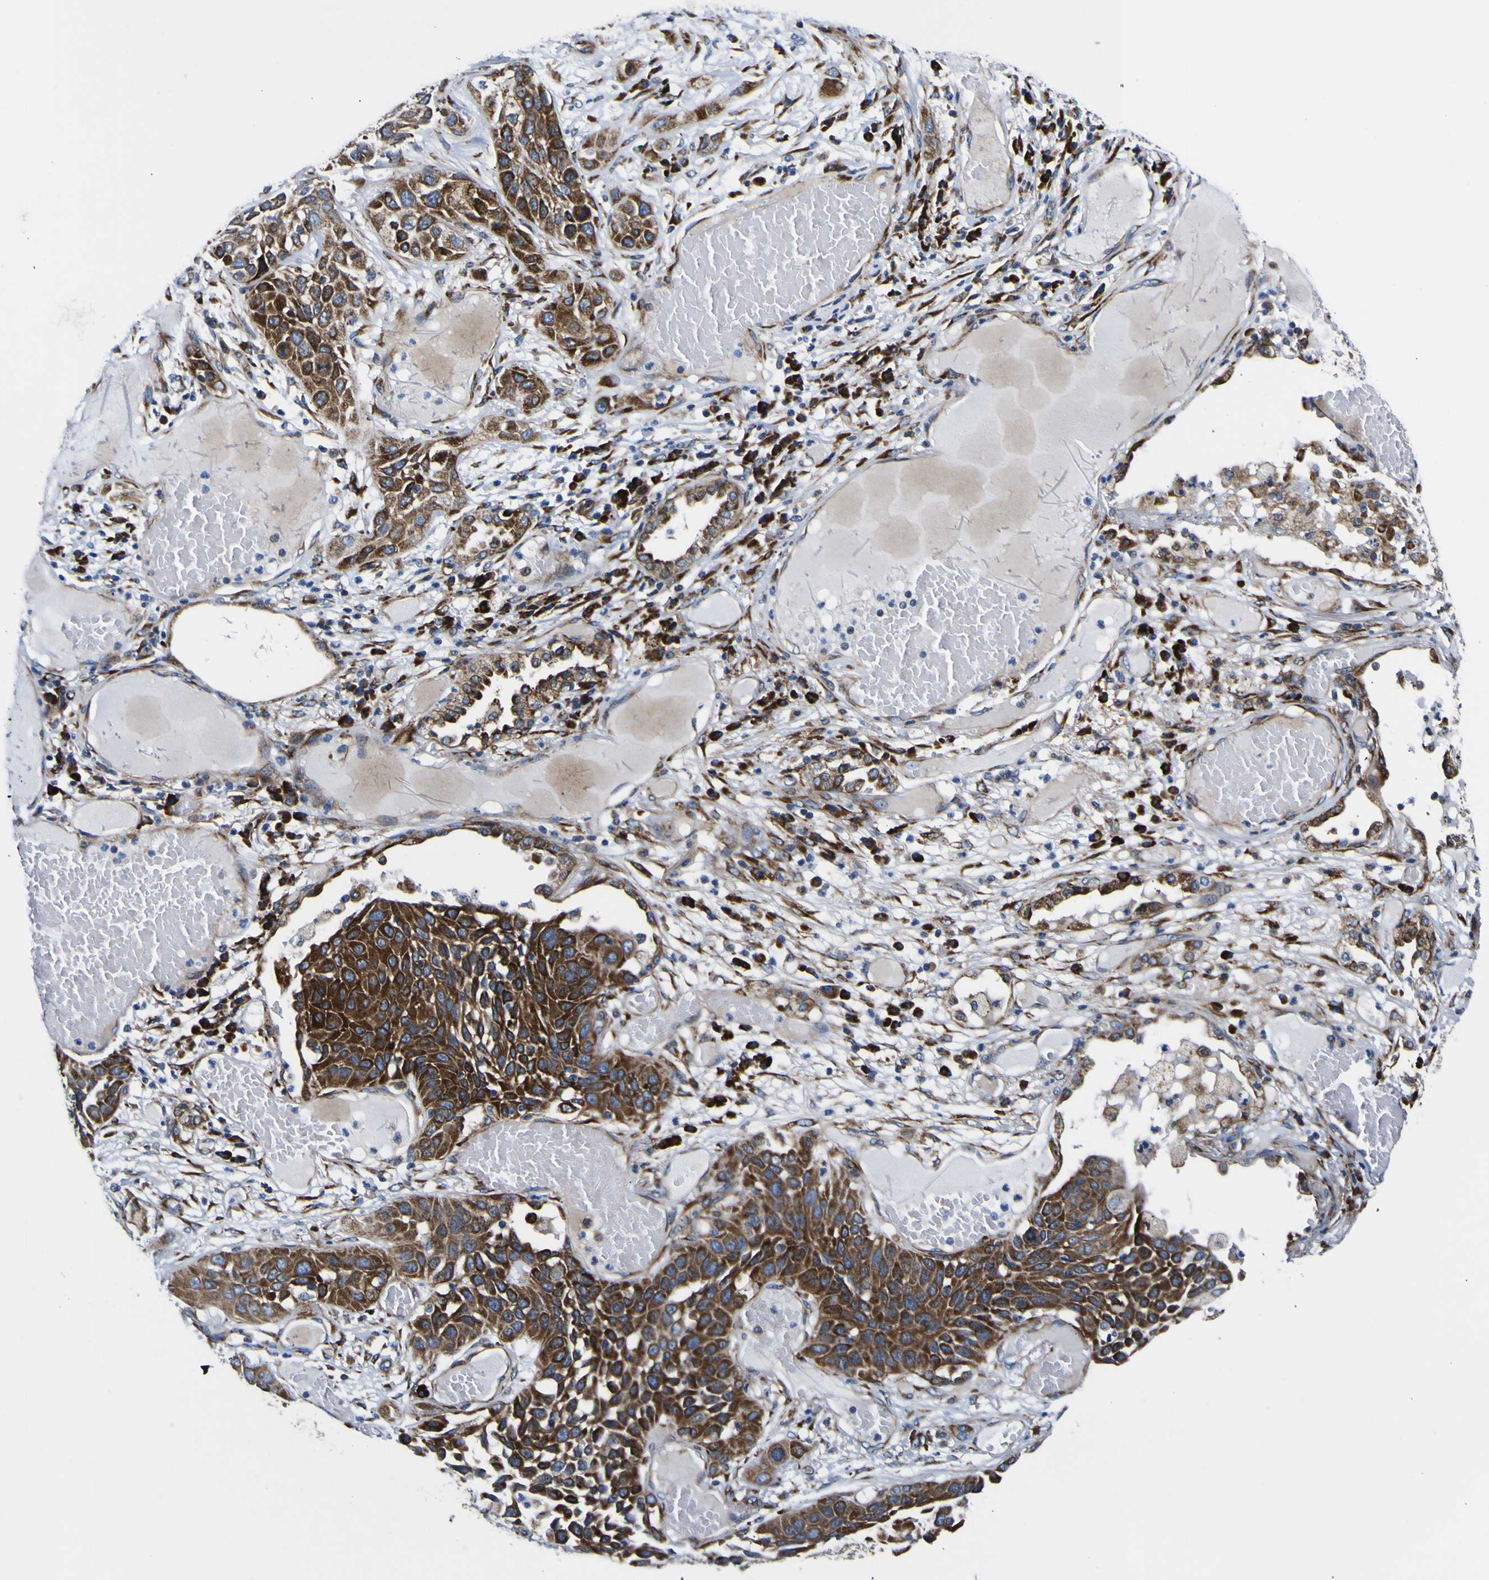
{"staining": {"intensity": "strong", "quantity": ">75%", "location": "cytoplasmic/membranous"}, "tissue": "lung cancer", "cell_type": "Tumor cells", "image_type": "cancer", "snomed": [{"axis": "morphology", "description": "Squamous cell carcinoma, NOS"}, {"axis": "topography", "description": "Lung"}], "caption": "Lung cancer (squamous cell carcinoma) stained with a brown dye displays strong cytoplasmic/membranous positive expression in about >75% of tumor cells.", "gene": "SCD", "patient": {"sex": "male", "age": 71}}